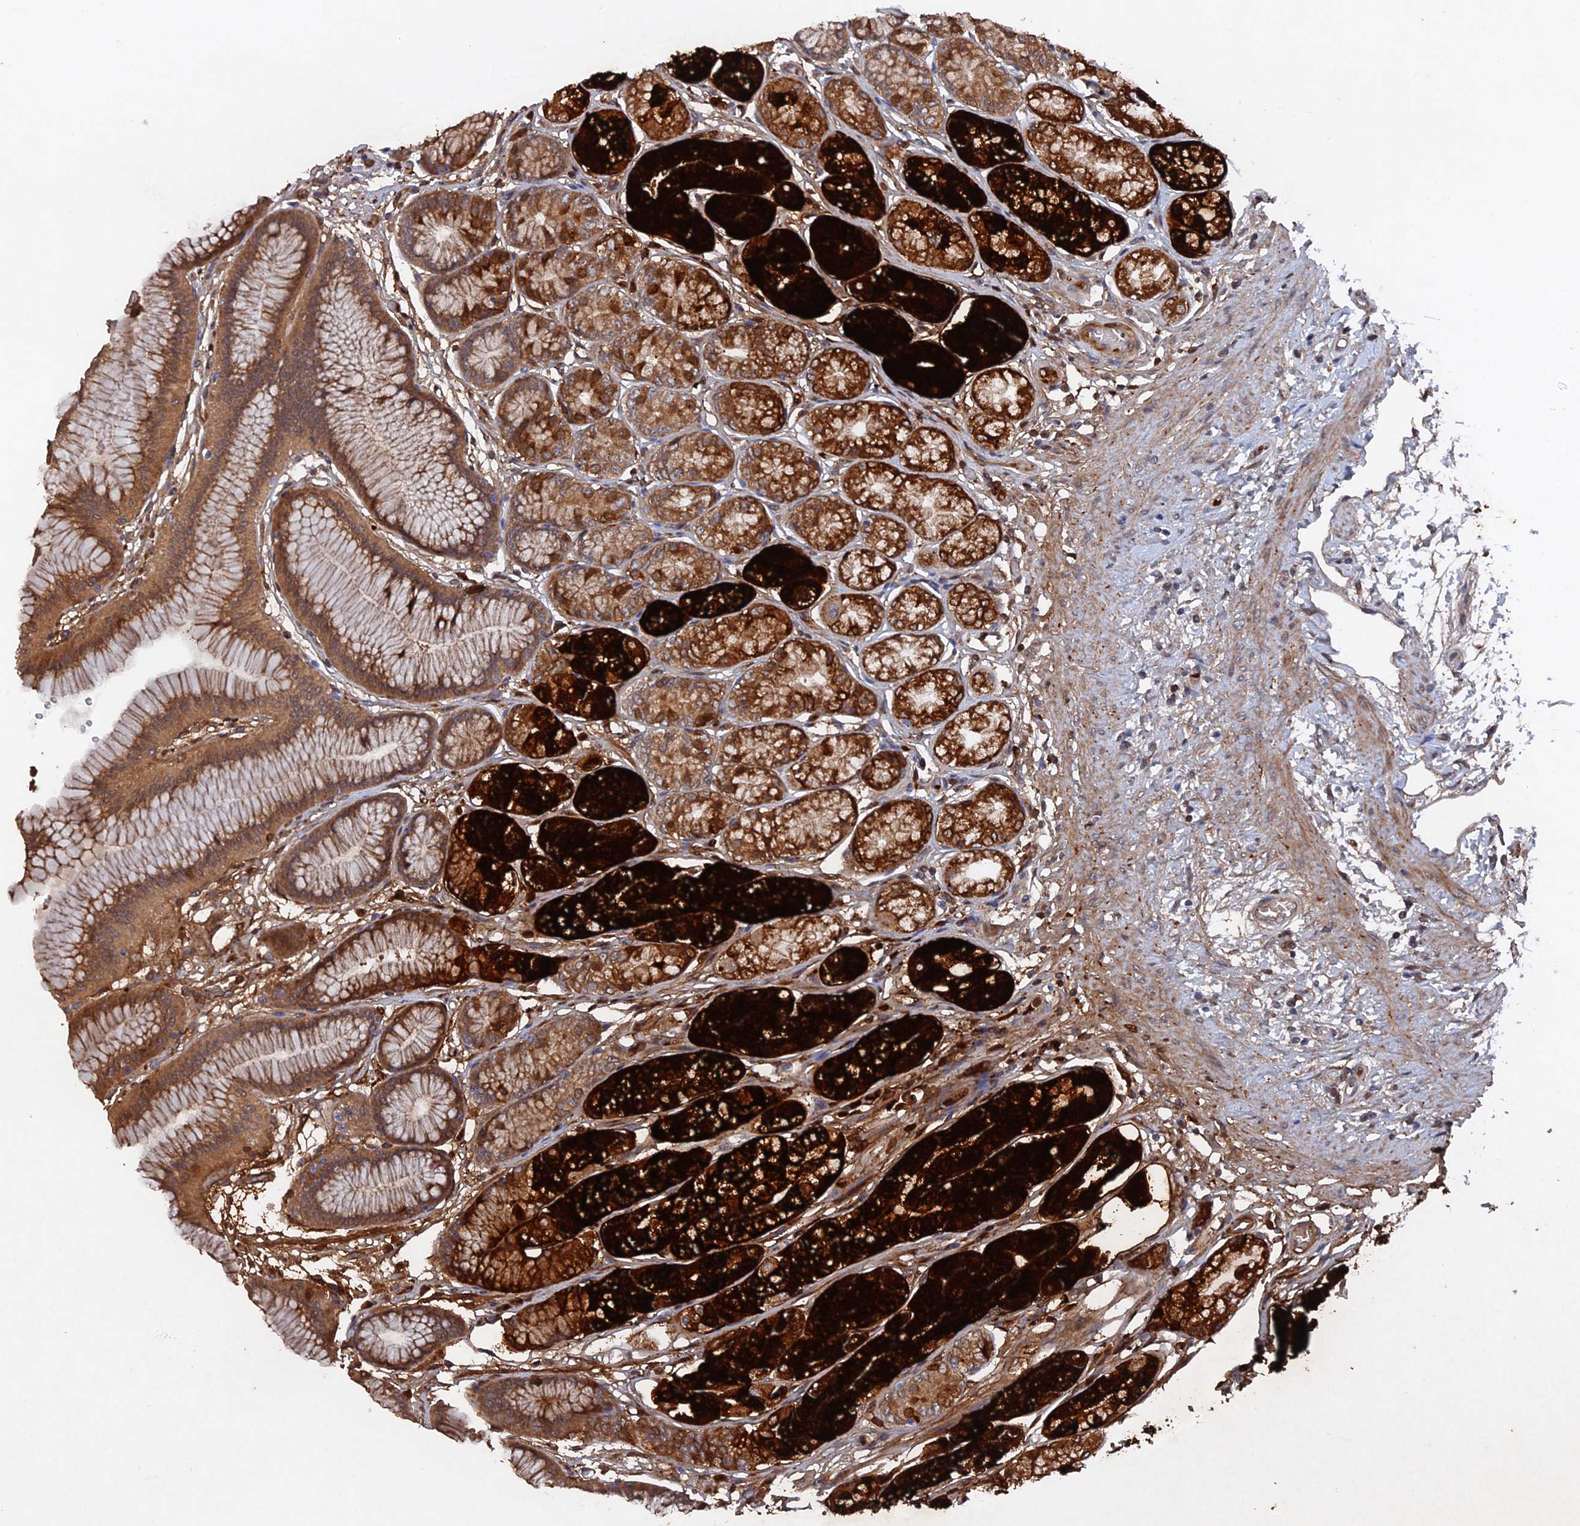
{"staining": {"intensity": "strong", "quantity": ">75%", "location": "cytoplasmic/membranous"}, "tissue": "stomach", "cell_type": "Glandular cells", "image_type": "normal", "snomed": [{"axis": "morphology", "description": "Normal tissue, NOS"}, {"axis": "morphology", "description": "Adenocarcinoma, NOS"}, {"axis": "morphology", "description": "Adenocarcinoma, High grade"}, {"axis": "topography", "description": "Stomach, upper"}, {"axis": "topography", "description": "Stomach"}], "caption": "Protein staining by IHC exhibits strong cytoplasmic/membranous expression in approximately >75% of glandular cells in normal stomach.", "gene": "VPS37C", "patient": {"sex": "female", "age": 65}}